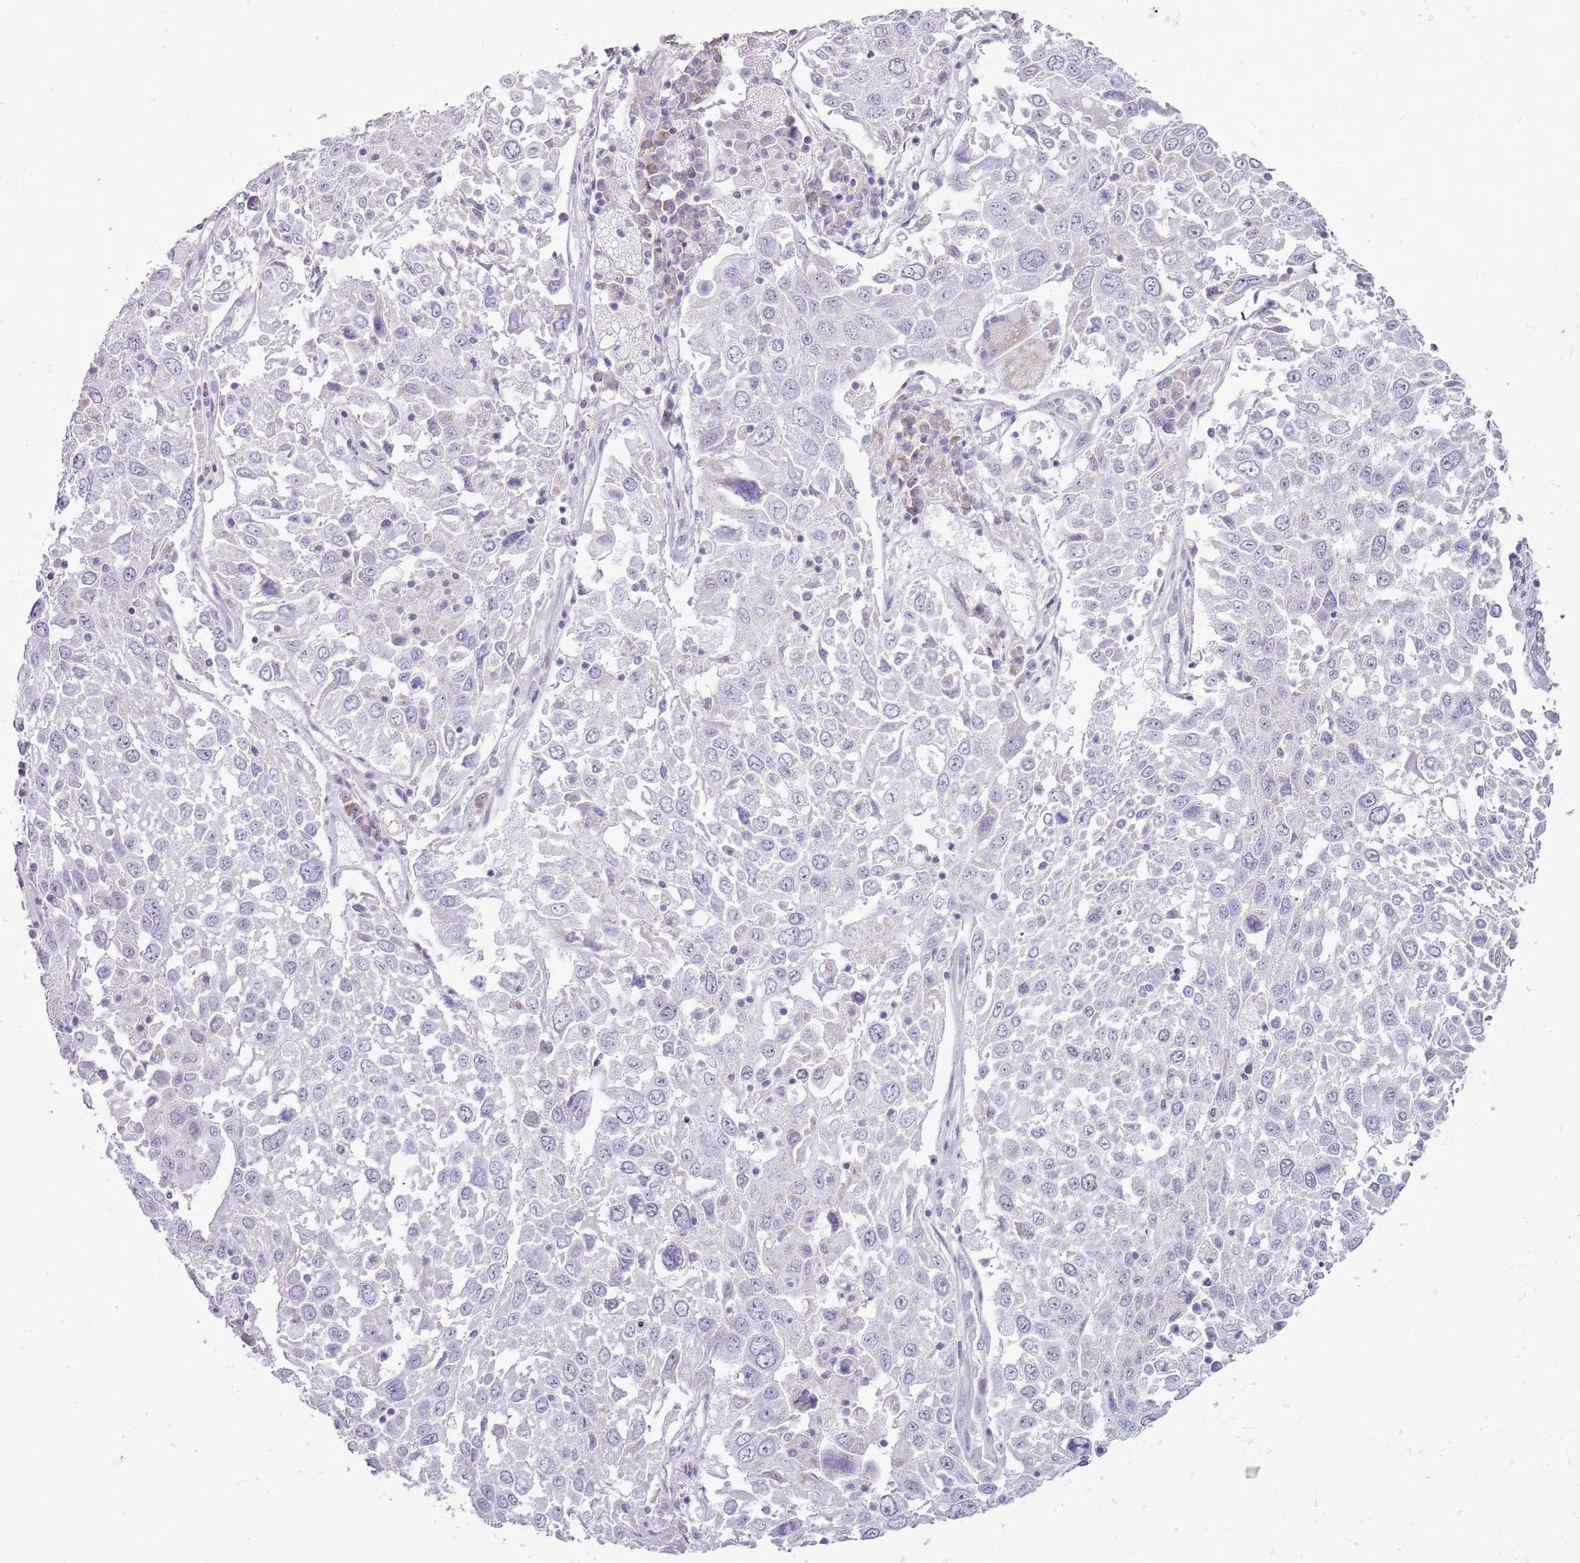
{"staining": {"intensity": "negative", "quantity": "none", "location": "none"}, "tissue": "lung cancer", "cell_type": "Tumor cells", "image_type": "cancer", "snomed": [{"axis": "morphology", "description": "Squamous cell carcinoma, NOS"}, {"axis": "topography", "description": "Lung"}], "caption": "This is an immunohistochemistry (IHC) histopathology image of squamous cell carcinoma (lung). There is no staining in tumor cells.", "gene": "RPL3L", "patient": {"sex": "male", "age": 65}}